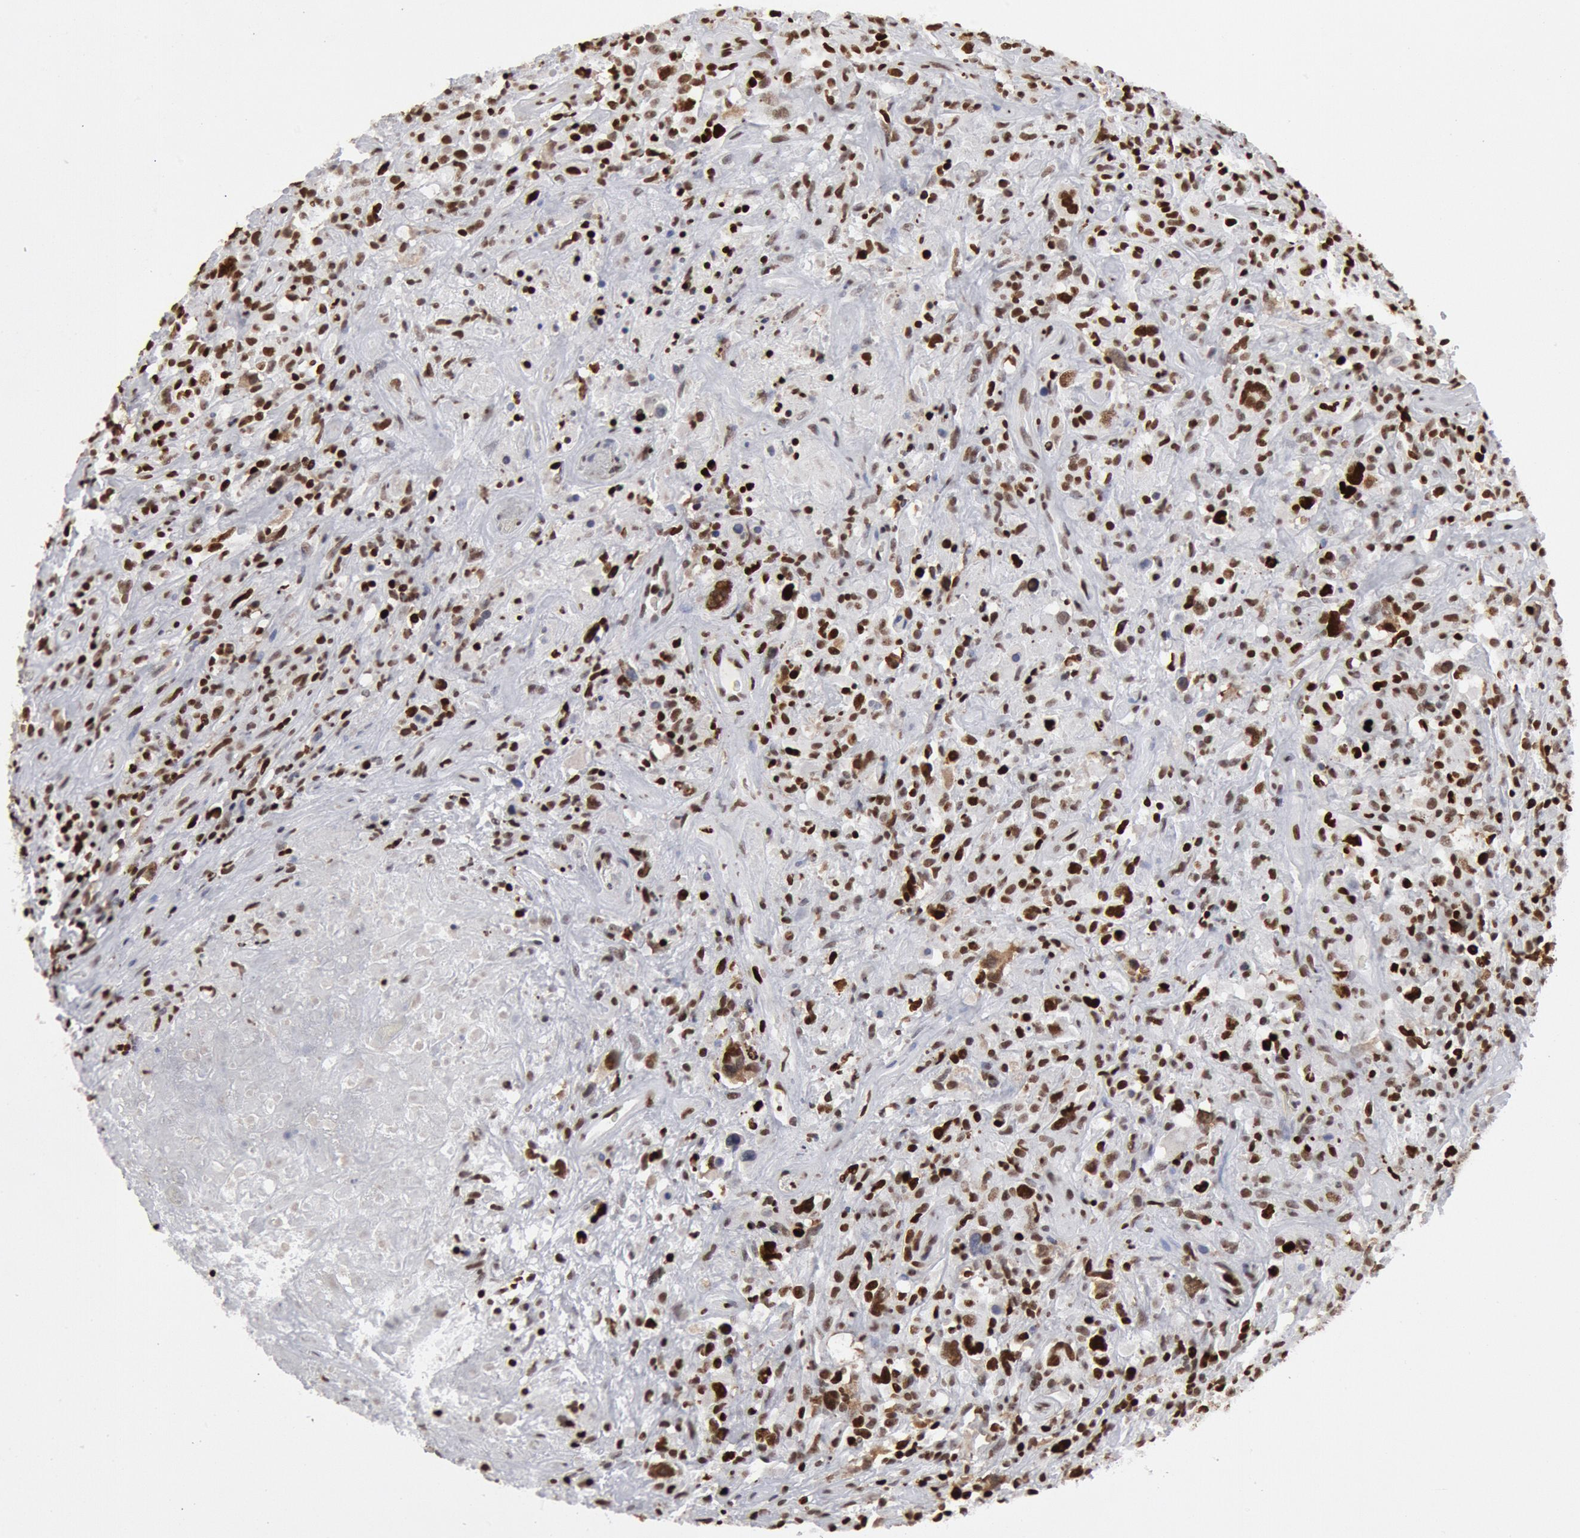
{"staining": {"intensity": "strong", "quantity": ">75%", "location": "nuclear"}, "tissue": "lymphoma", "cell_type": "Tumor cells", "image_type": "cancer", "snomed": [{"axis": "morphology", "description": "Hodgkin's disease, NOS"}, {"axis": "topography", "description": "Lymph node"}], "caption": "Strong nuclear protein positivity is identified in approximately >75% of tumor cells in Hodgkin's disease. (DAB = brown stain, brightfield microscopy at high magnification).", "gene": "SUB1", "patient": {"sex": "male", "age": 46}}